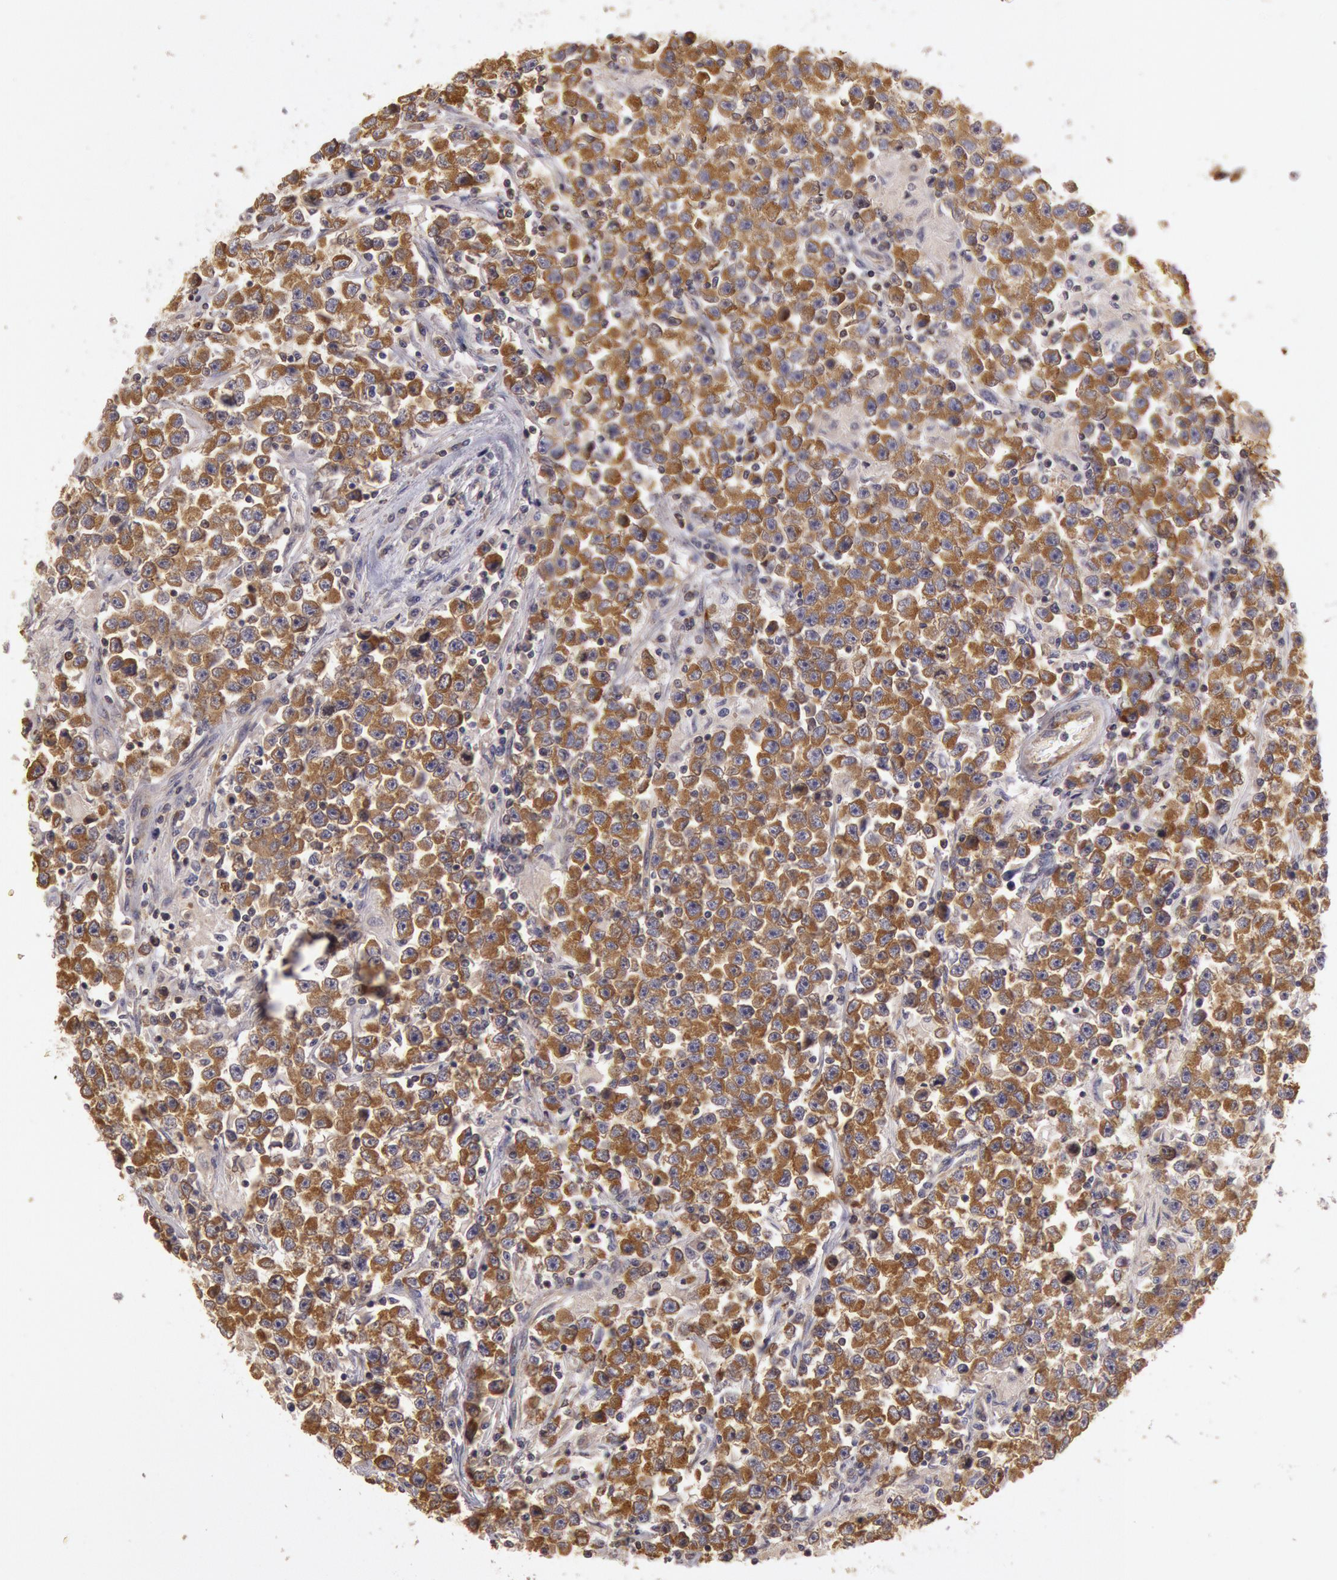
{"staining": {"intensity": "strong", "quantity": ">75%", "location": "cytoplasmic/membranous"}, "tissue": "testis cancer", "cell_type": "Tumor cells", "image_type": "cancer", "snomed": [{"axis": "morphology", "description": "Seminoma, NOS"}, {"axis": "topography", "description": "Testis"}], "caption": "Human testis cancer stained with a brown dye reveals strong cytoplasmic/membranous positive positivity in approximately >75% of tumor cells.", "gene": "NMT2", "patient": {"sex": "male", "age": 33}}